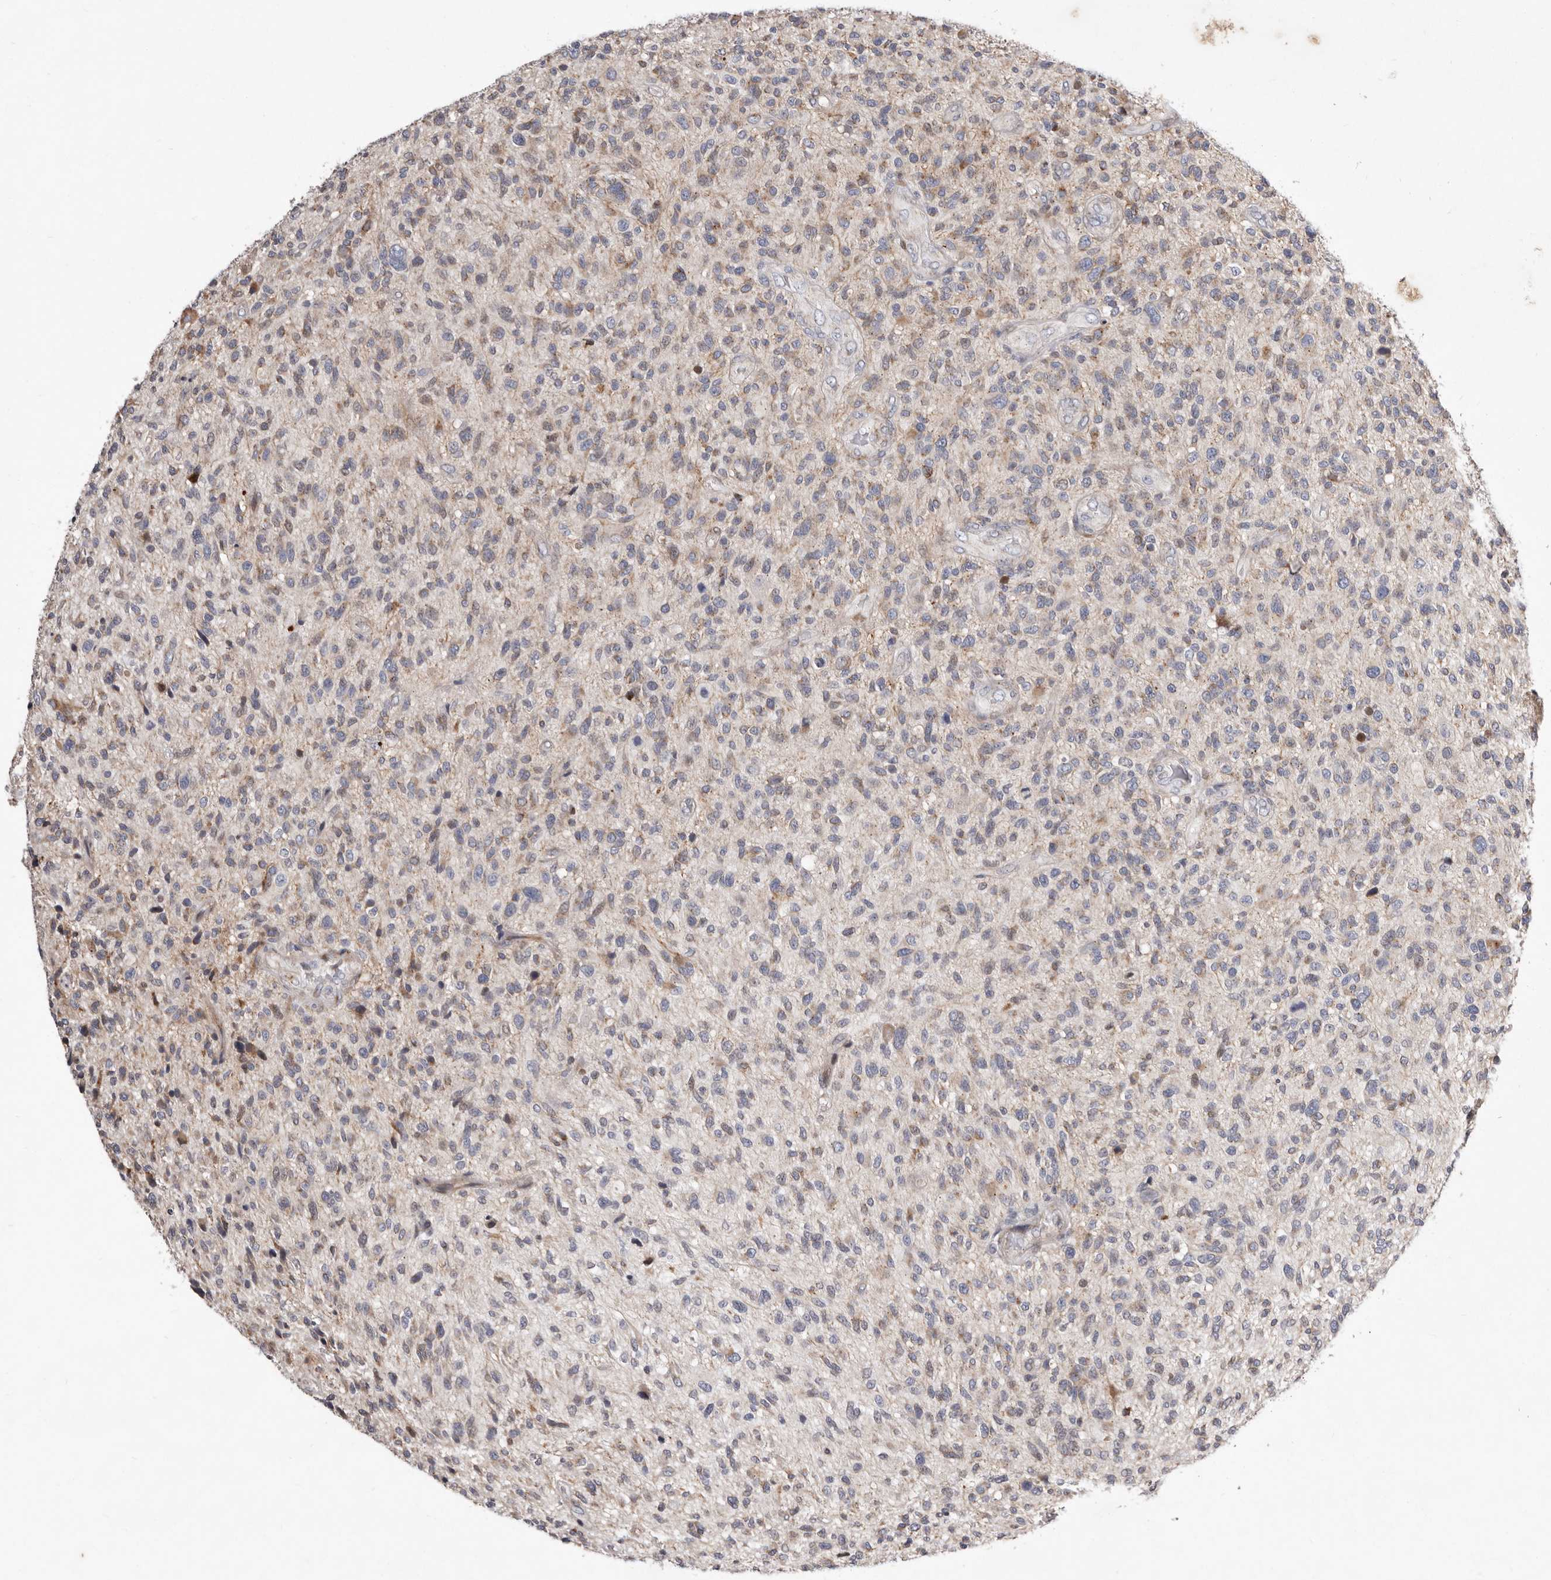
{"staining": {"intensity": "moderate", "quantity": "<25%", "location": "cytoplasmic/membranous"}, "tissue": "glioma", "cell_type": "Tumor cells", "image_type": "cancer", "snomed": [{"axis": "morphology", "description": "Glioma, malignant, High grade"}, {"axis": "topography", "description": "Brain"}], "caption": "Immunohistochemical staining of human malignant glioma (high-grade) demonstrates low levels of moderate cytoplasmic/membranous protein expression in about <25% of tumor cells.", "gene": "TIMM17B", "patient": {"sex": "male", "age": 47}}